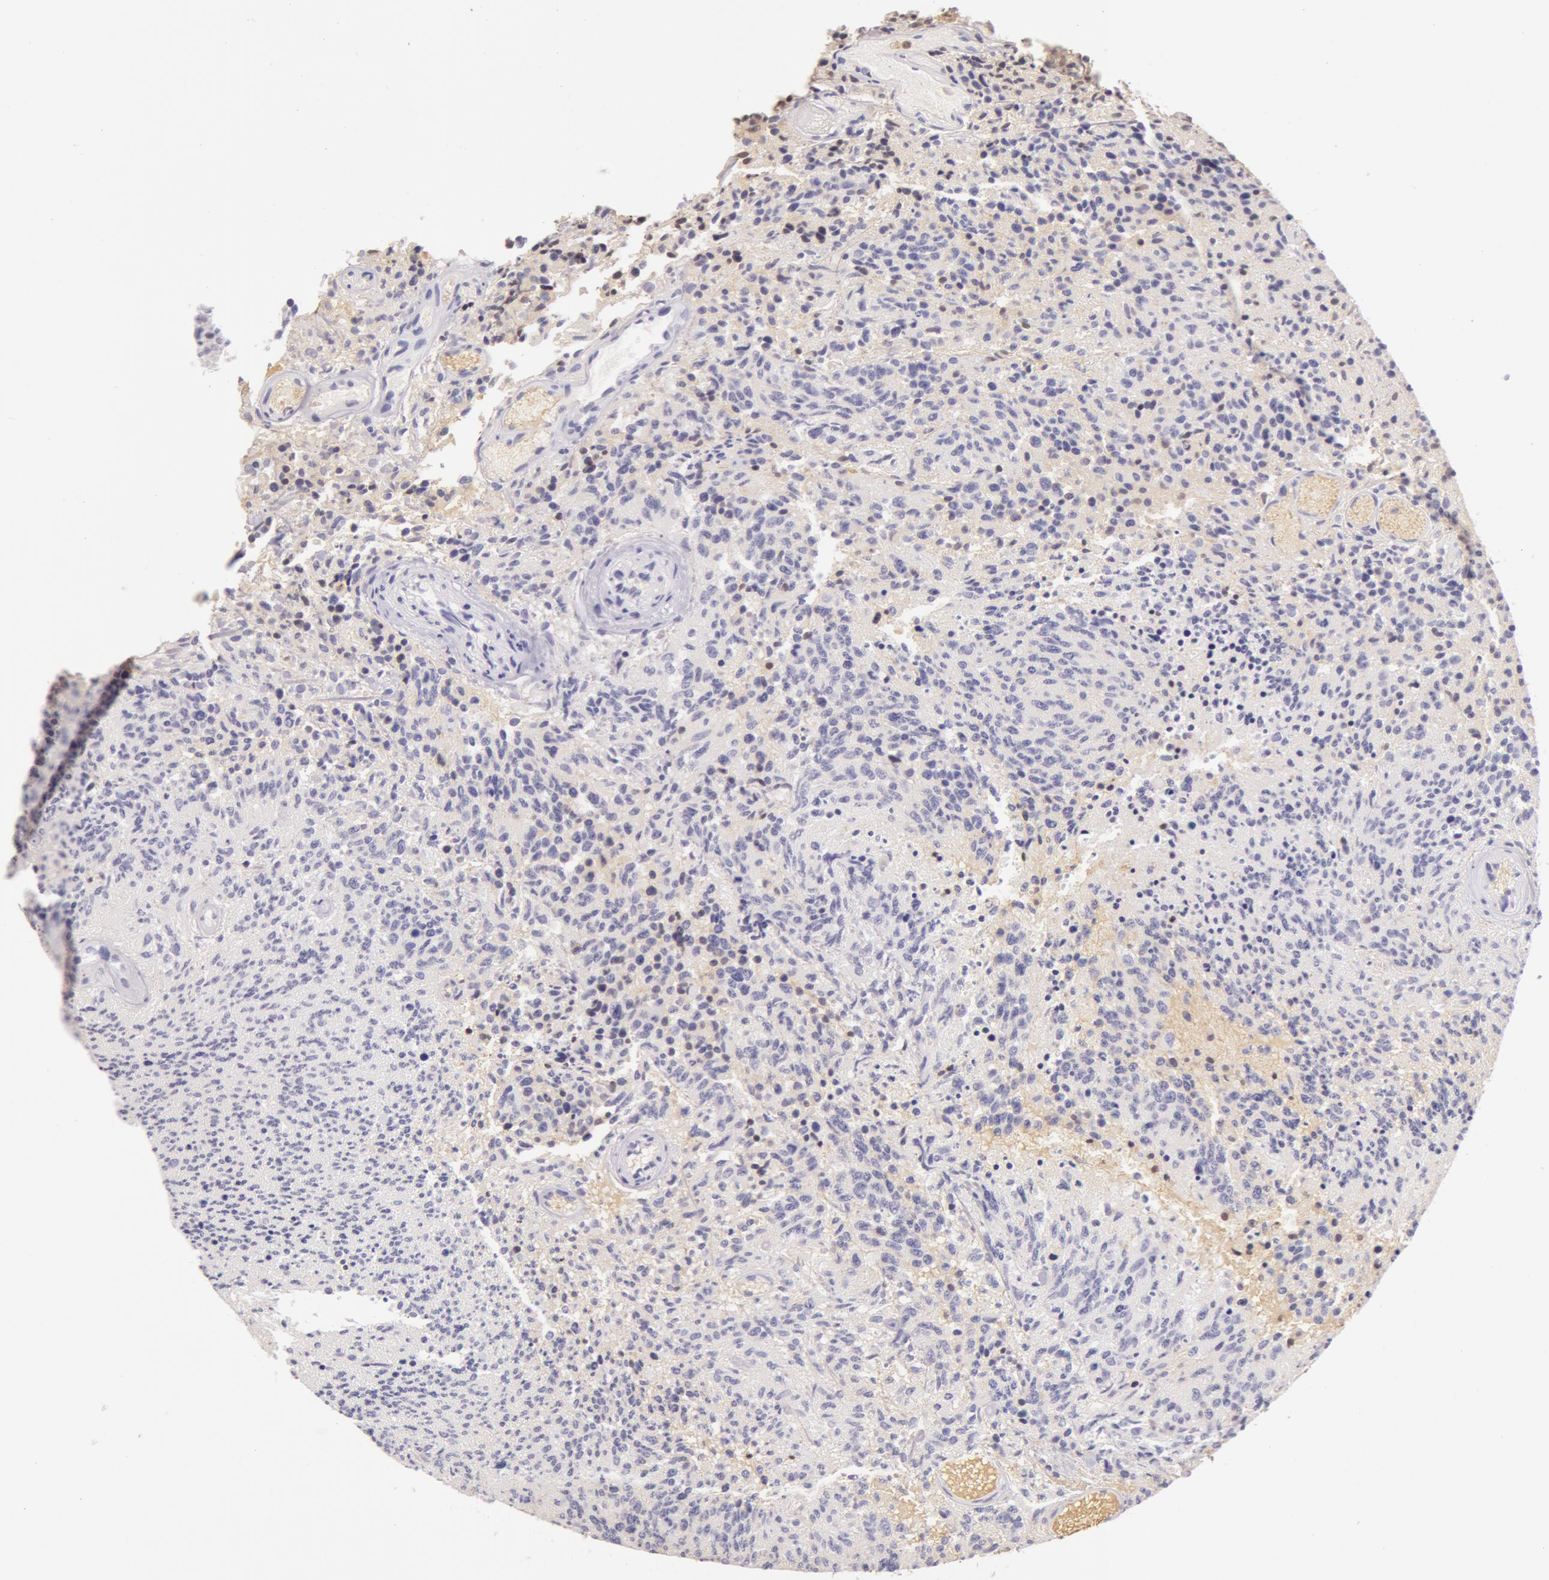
{"staining": {"intensity": "negative", "quantity": "none", "location": "none"}, "tissue": "glioma", "cell_type": "Tumor cells", "image_type": "cancer", "snomed": [{"axis": "morphology", "description": "Glioma, malignant, High grade"}, {"axis": "topography", "description": "Brain"}], "caption": "The photomicrograph reveals no significant expression in tumor cells of glioma. (Brightfield microscopy of DAB (3,3'-diaminobenzidine) immunohistochemistry (IHC) at high magnification).", "gene": "AHSG", "patient": {"sex": "male", "age": 36}}